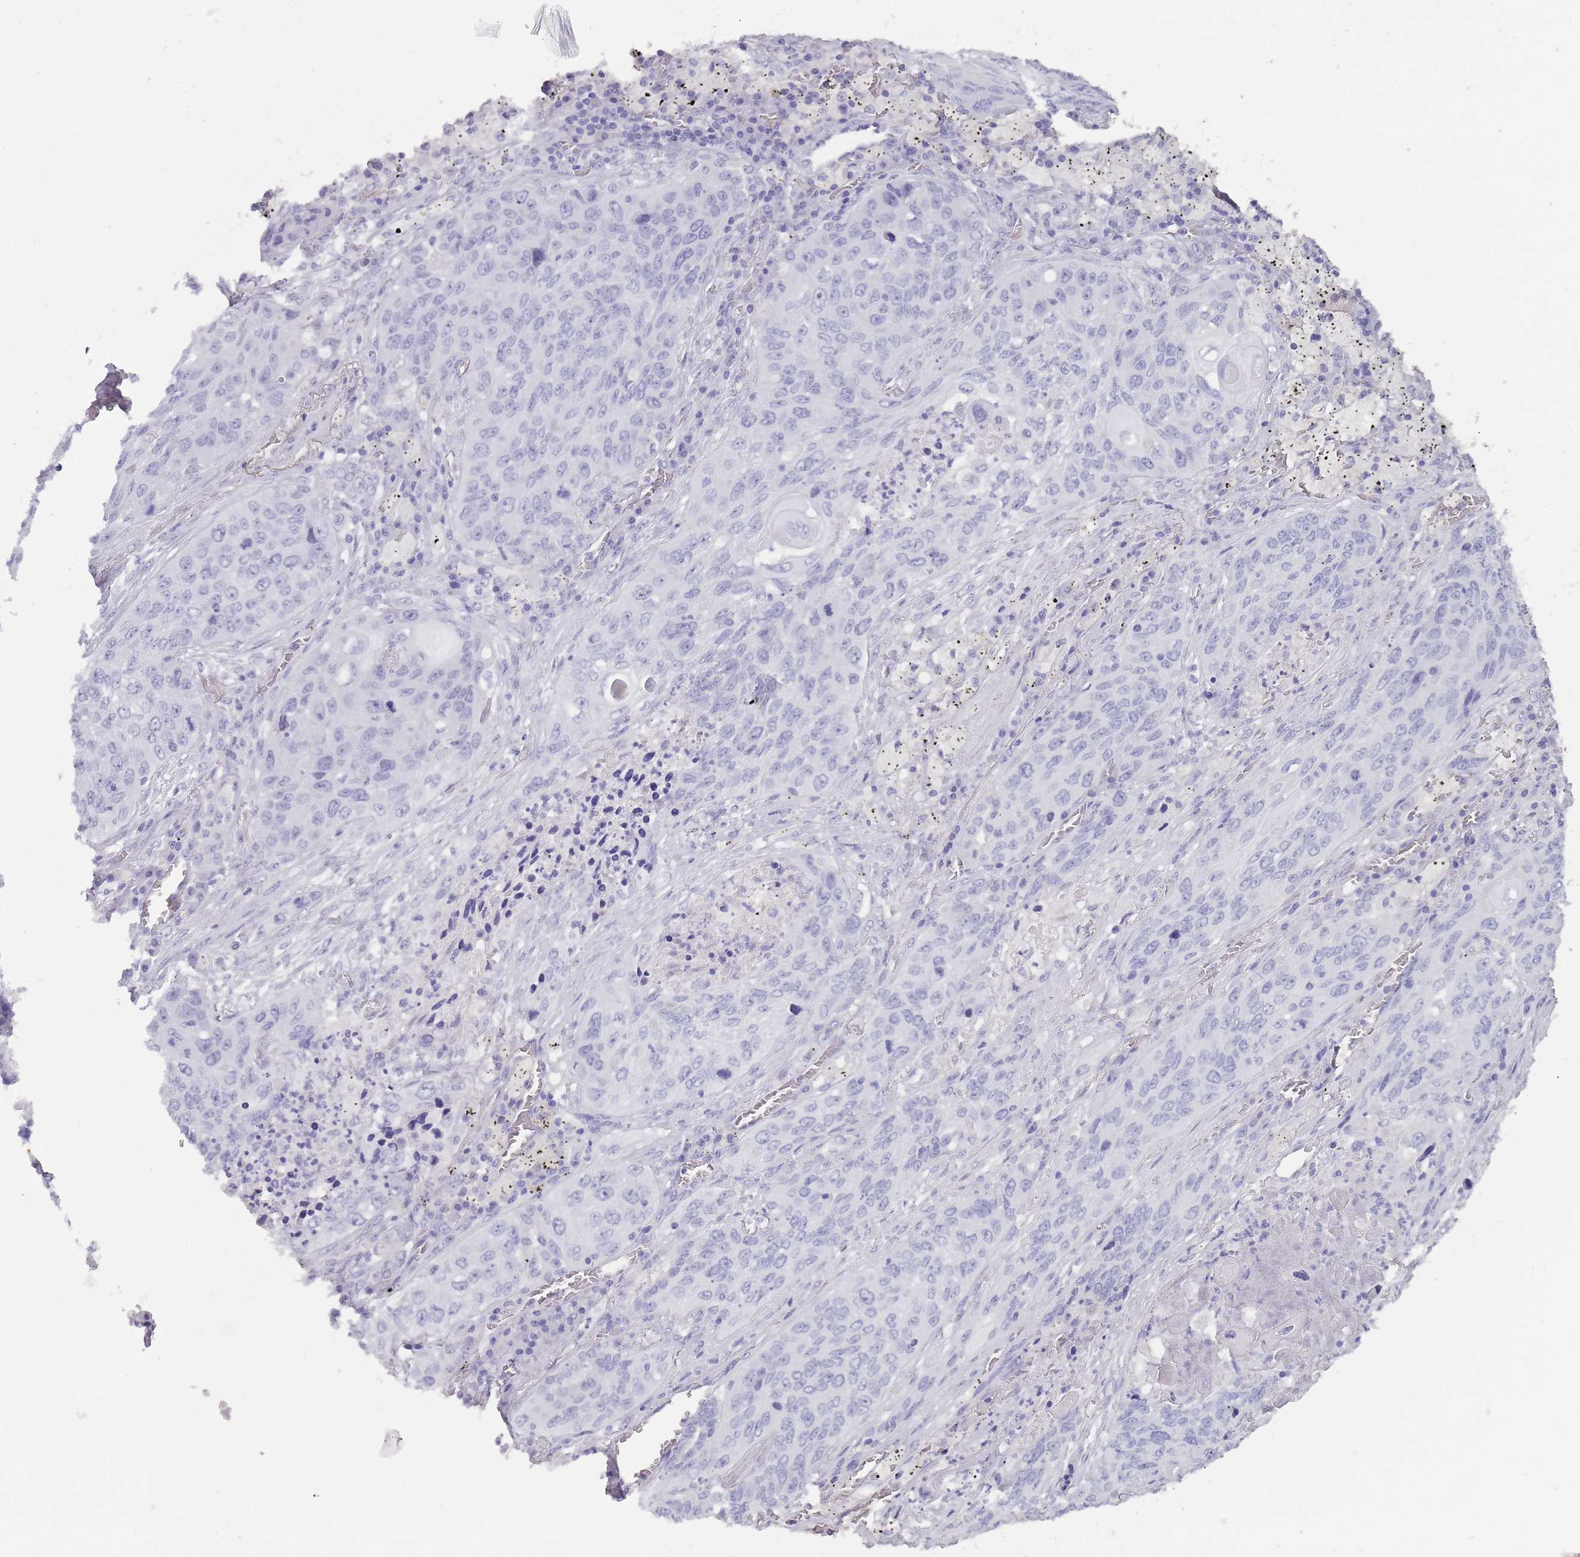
{"staining": {"intensity": "negative", "quantity": "none", "location": "none"}, "tissue": "lung cancer", "cell_type": "Tumor cells", "image_type": "cancer", "snomed": [{"axis": "morphology", "description": "Squamous cell carcinoma, NOS"}, {"axis": "topography", "description": "Lung"}], "caption": "Squamous cell carcinoma (lung) was stained to show a protein in brown. There is no significant staining in tumor cells.", "gene": "TCP11", "patient": {"sex": "female", "age": 63}}